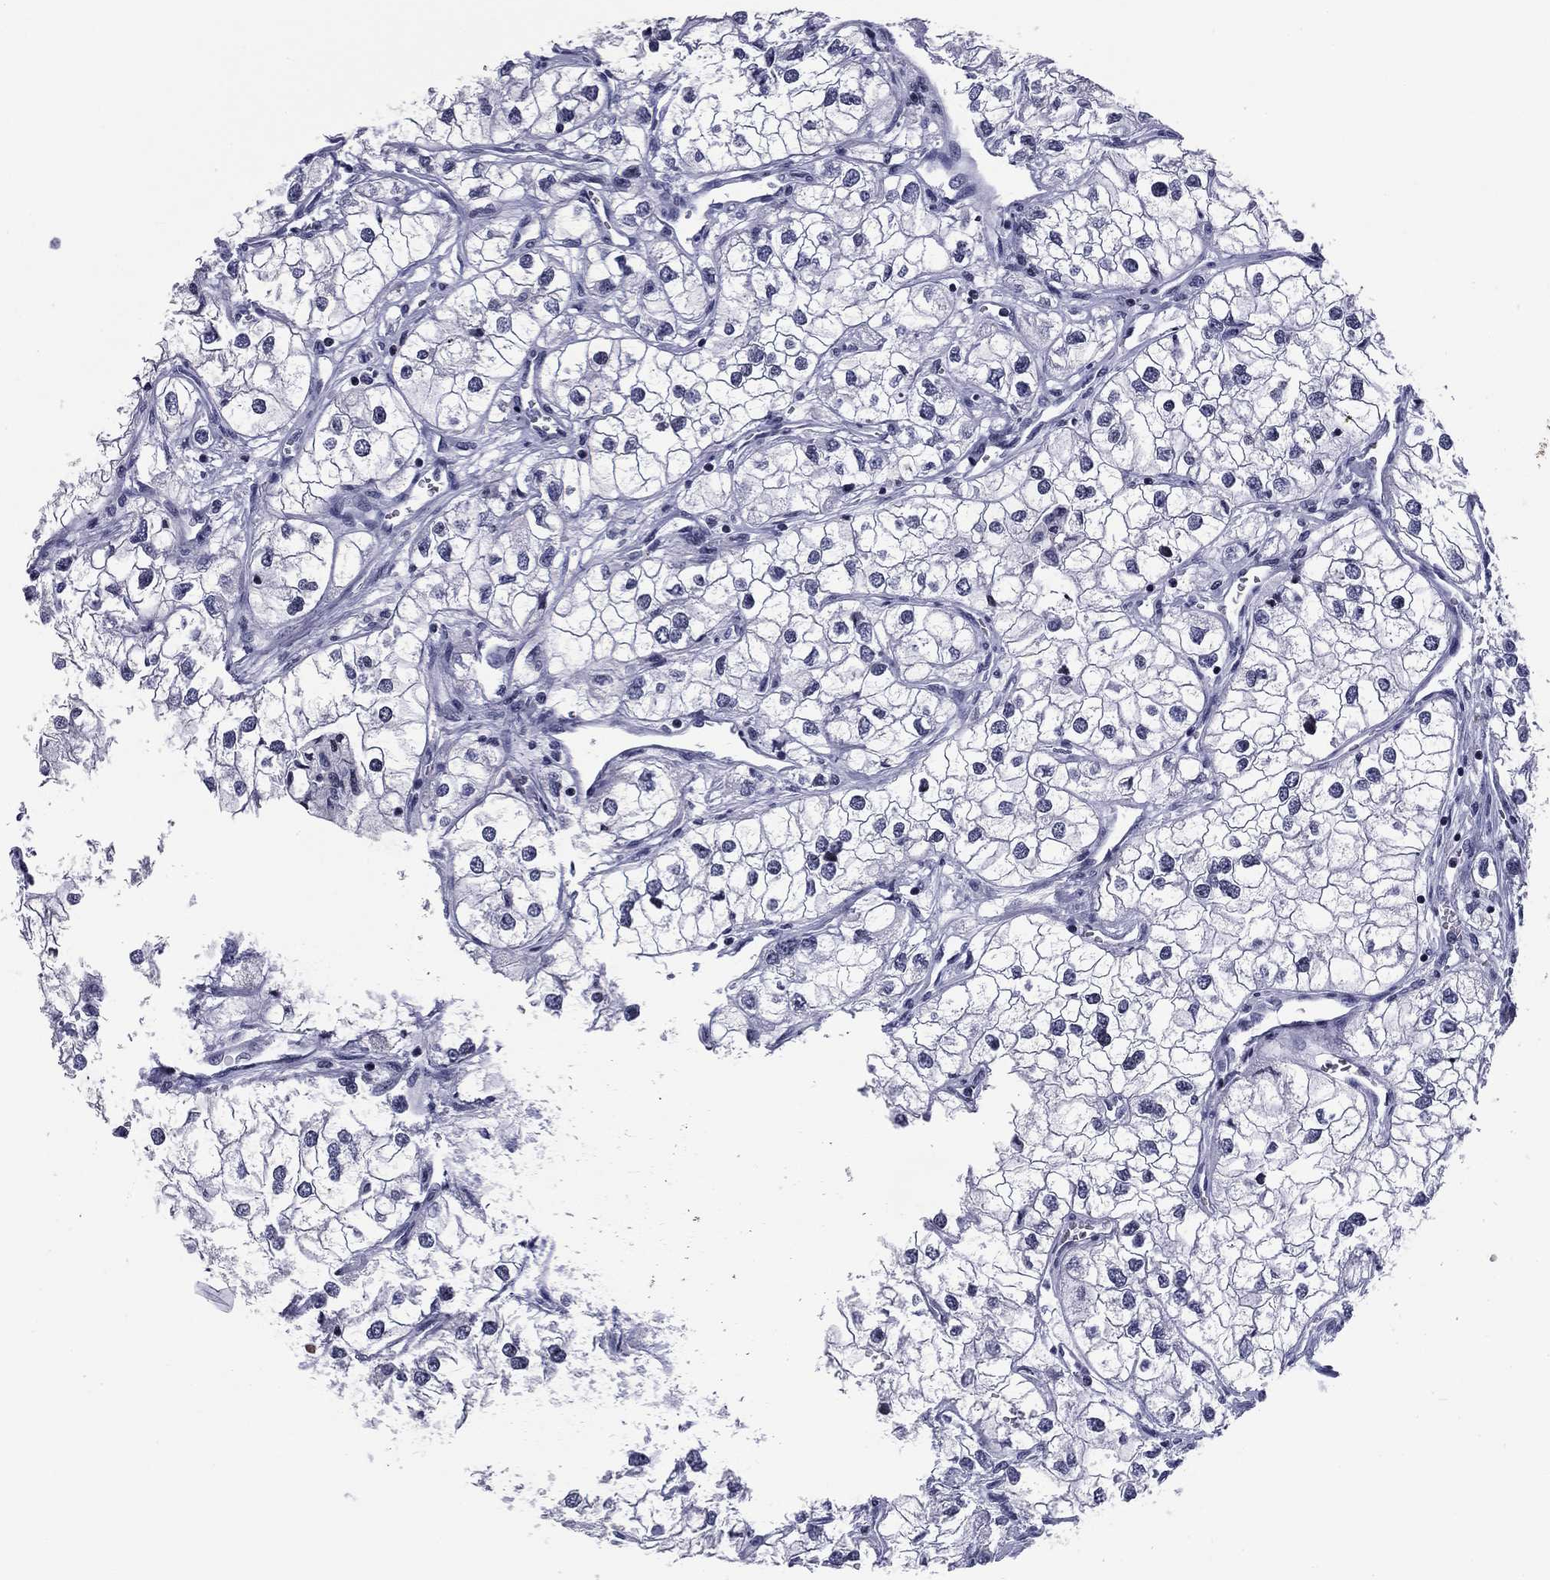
{"staining": {"intensity": "negative", "quantity": "none", "location": "none"}, "tissue": "renal cancer", "cell_type": "Tumor cells", "image_type": "cancer", "snomed": [{"axis": "morphology", "description": "Adenocarcinoma, NOS"}, {"axis": "topography", "description": "Kidney"}], "caption": "The photomicrograph shows no significant staining in tumor cells of renal cancer.", "gene": "CCDC144A", "patient": {"sex": "male", "age": 59}}